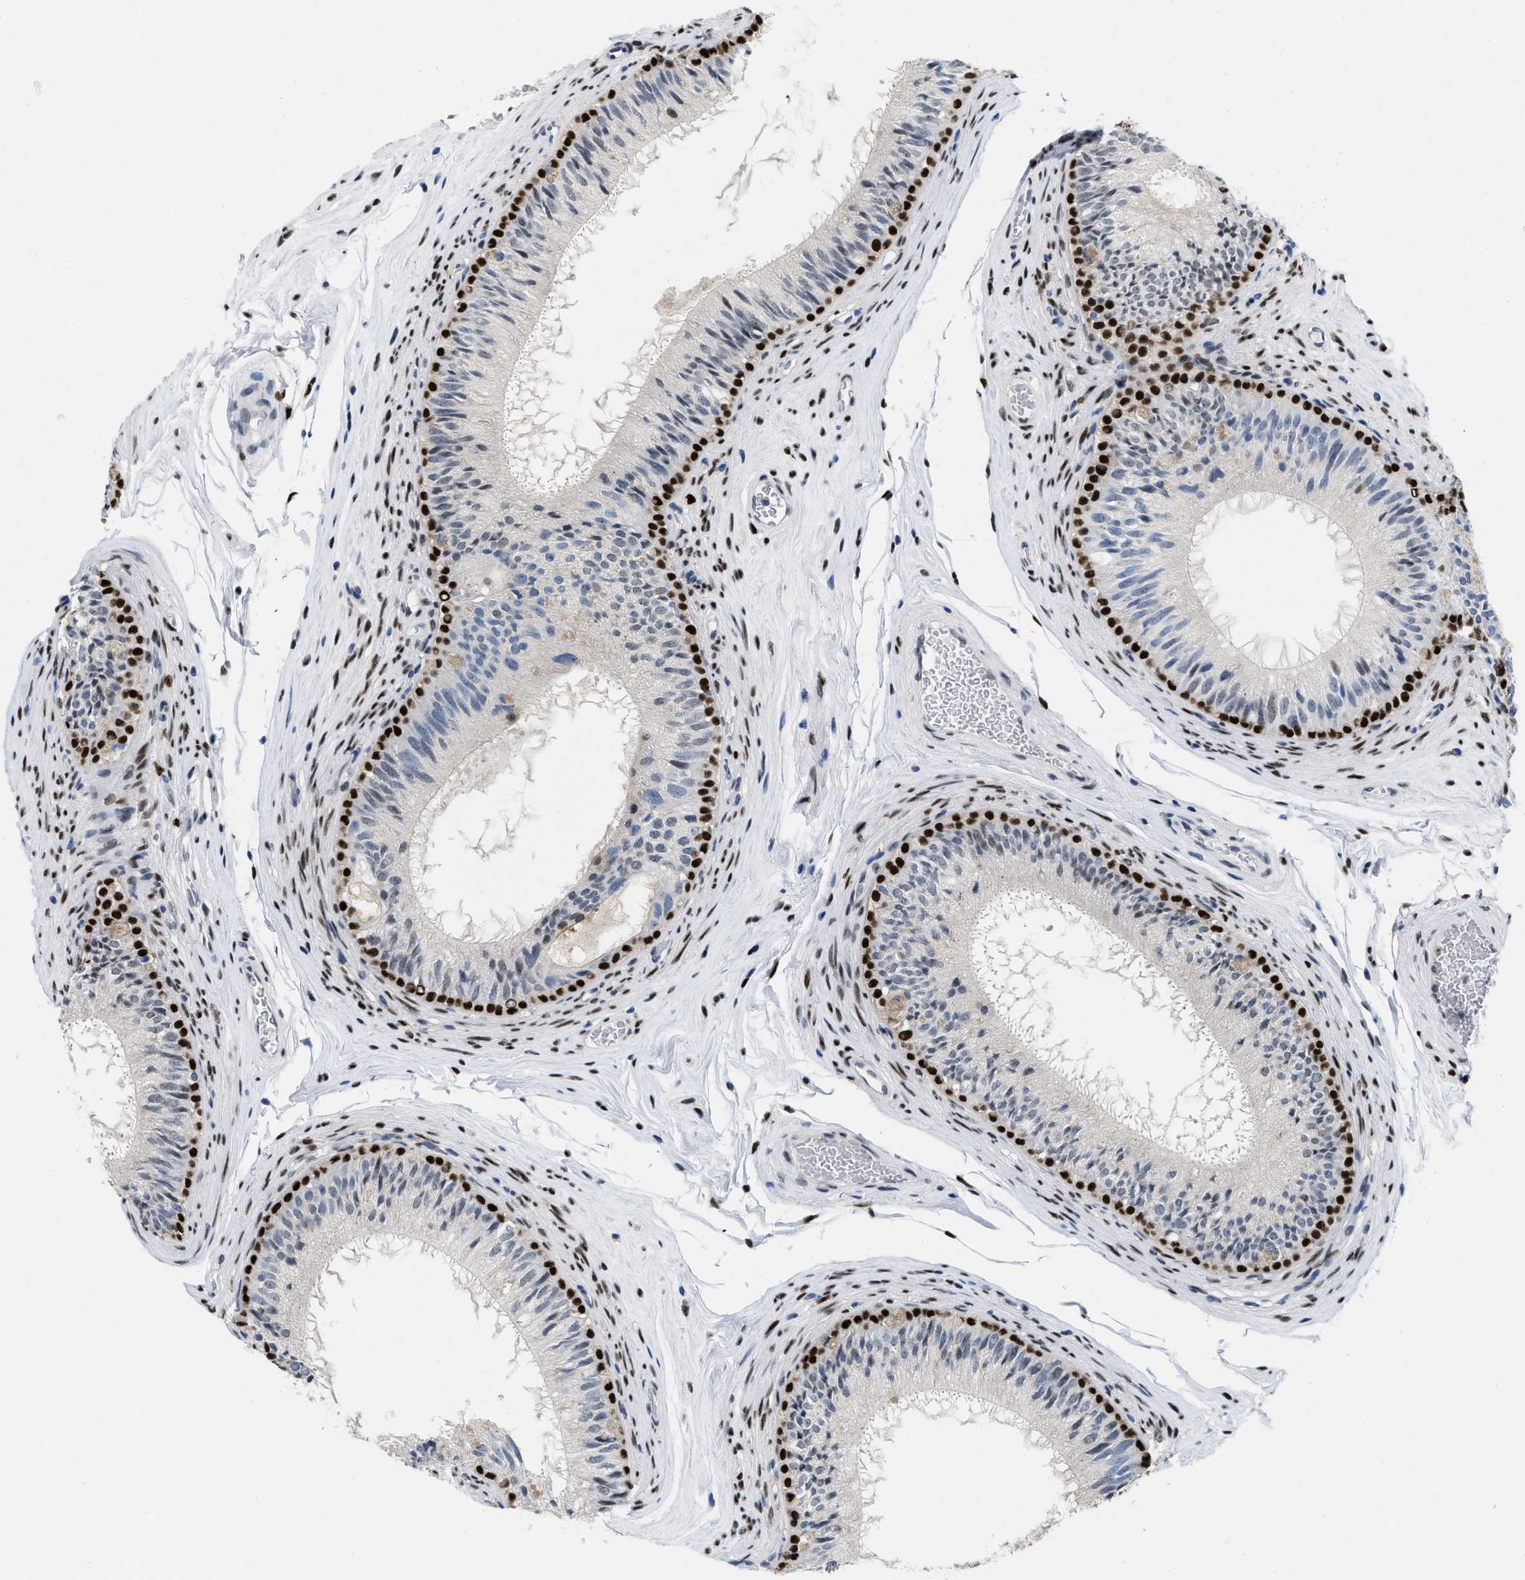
{"staining": {"intensity": "strong", "quantity": "<25%", "location": "nuclear"}, "tissue": "epididymis", "cell_type": "Glandular cells", "image_type": "normal", "snomed": [{"axis": "morphology", "description": "Normal tissue, NOS"}, {"axis": "topography", "description": "Testis"}, {"axis": "topography", "description": "Epididymis"}], "caption": "This histopathology image exhibits normal epididymis stained with IHC to label a protein in brown. The nuclear of glandular cells show strong positivity for the protein. Nuclei are counter-stained blue.", "gene": "NFIX", "patient": {"sex": "male", "age": 36}}